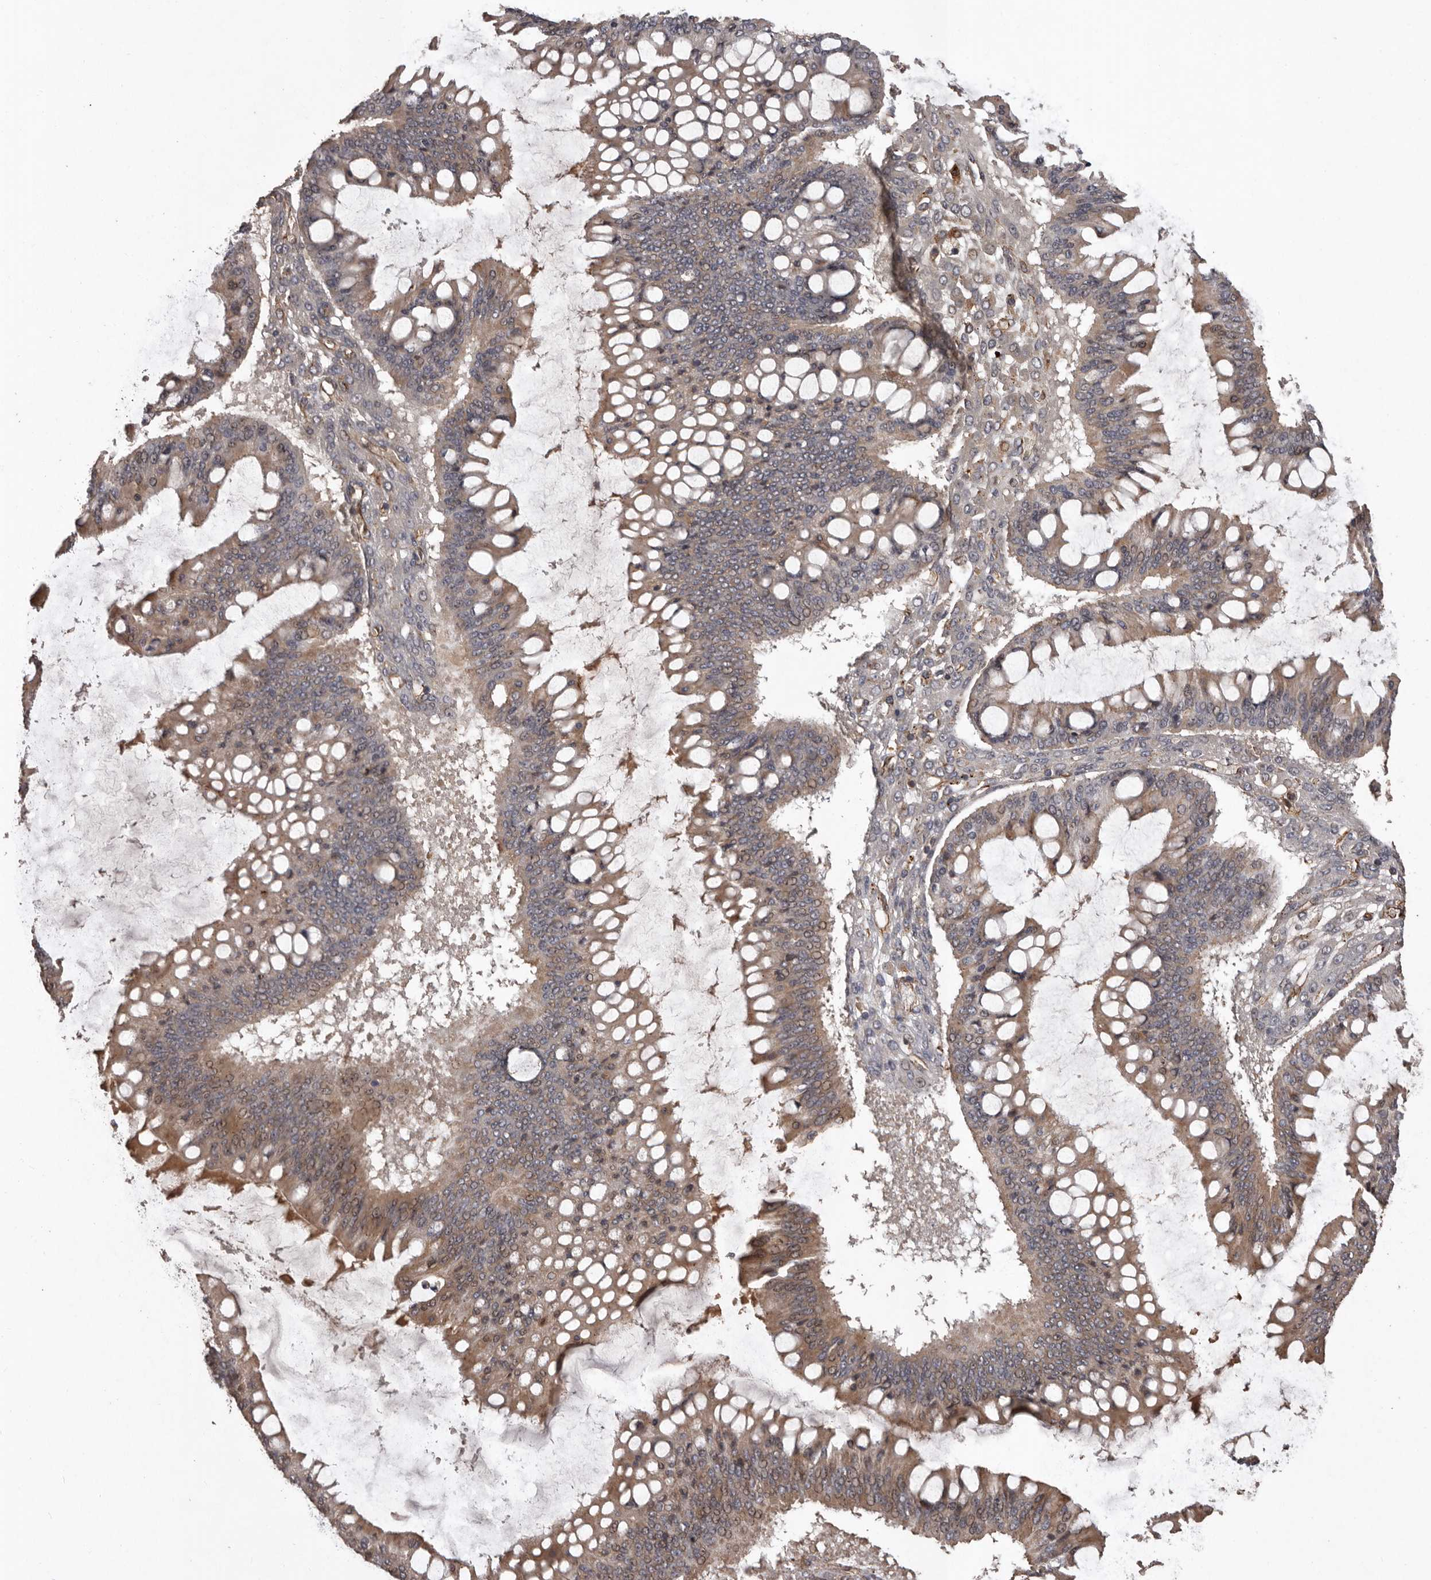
{"staining": {"intensity": "moderate", "quantity": ">75%", "location": "cytoplasmic/membranous,nuclear"}, "tissue": "ovarian cancer", "cell_type": "Tumor cells", "image_type": "cancer", "snomed": [{"axis": "morphology", "description": "Cystadenocarcinoma, mucinous, NOS"}, {"axis": "topography", "description": "Ovary"}], "caption": "Immunohistochemistry staining of ovarian cancer, which shows medium levels of moderate cytoplasmic/membranous and nuclear expression in approximately >75% of tumor cells indicating moderate cytoplasmic/membranous and nuclear protein positivity. The staining was performed using DAB (brown) for protein detection and nuclei were counterstained in hematoxylin (blue).", "gene": "BRAT1", "patient": {"sex": "female", "age": 73}}